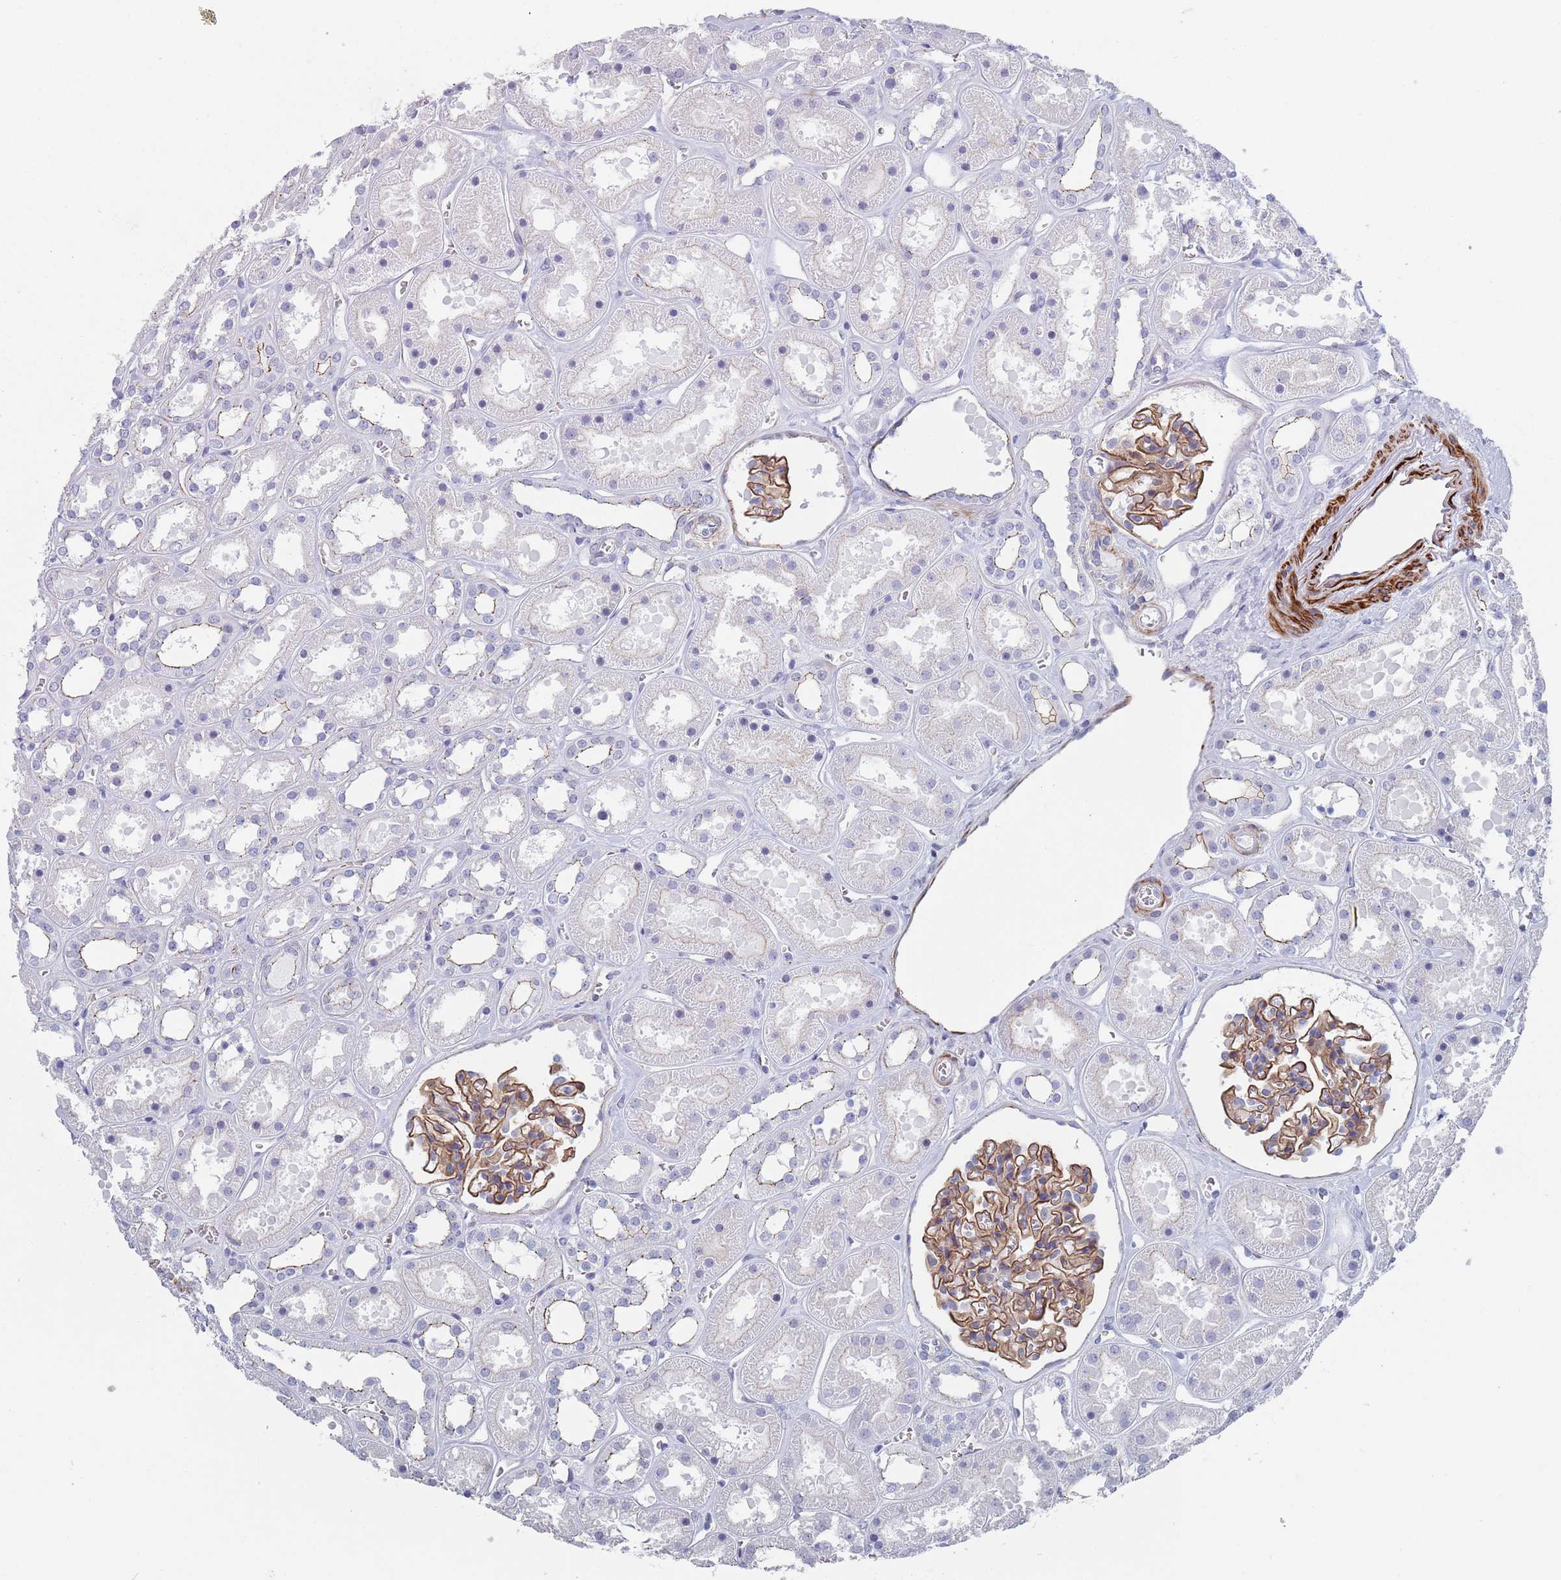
{"staining": {"intensity": "strong", "quantity": ">75%", "location": "cytoplasmic/membranous"}, "tissue": "kidney", "cell_type": "Cells in glomeruli", "image_type": "normal", "snomed": [{"axis": "morphology", "description": "Normal tissue, NOS"}, {"axis": "topography", "description": "Kidney"}], "caption": "Strong cytoplasmic/membranous expression is seen in about >75% of cells in glomeruli in unremarkable kidney. (brown staining indicates protein expression, while blue staining denotes nuclei).", "gene": "OR5A2", "patient": {"sex": "female", "age": 41}}